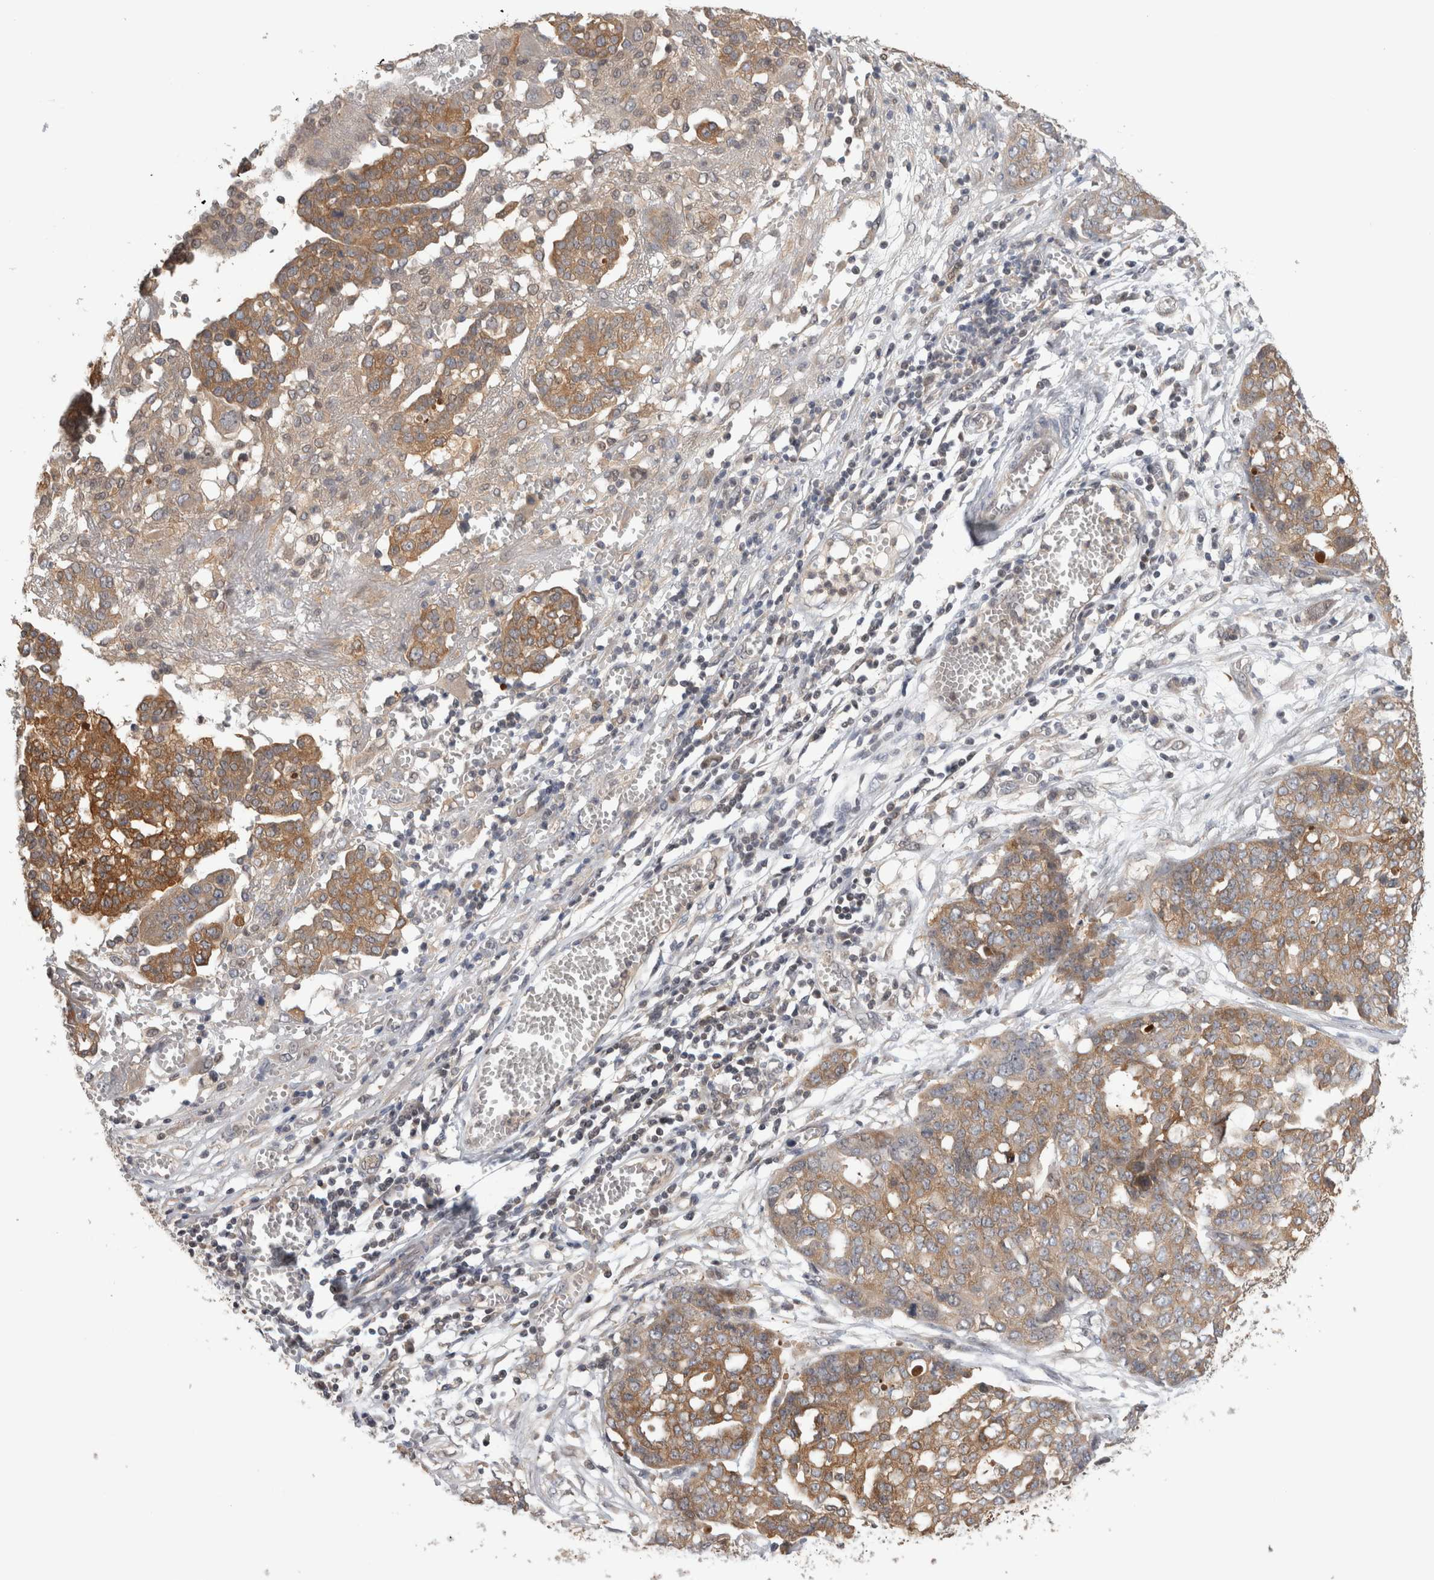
{"staining": {"intensity": "moderate", "quantity": ">75%", "location": "cytoplasmic/membranous"}, "tissue": "ovarian cancer", "cell_type": "Tumor cells", "image_type": "cancer", "snomed": [{"axis": "morphology", "description": "Cystadenocarcinoma, serous, NOS"}, {"axis": "topography", "description": "Soft tissue"}, {"axis": "topography", "description": "Ovary"}], "caption": "IHC of serous cystadenocarcinoma (ovarian) demonstrates medium levels of moderate cytoplasmic/membranous positivity in about >75% of tumor cells.", "gene": "PIGP", "patient": {"sex": "female", "age": 57}}